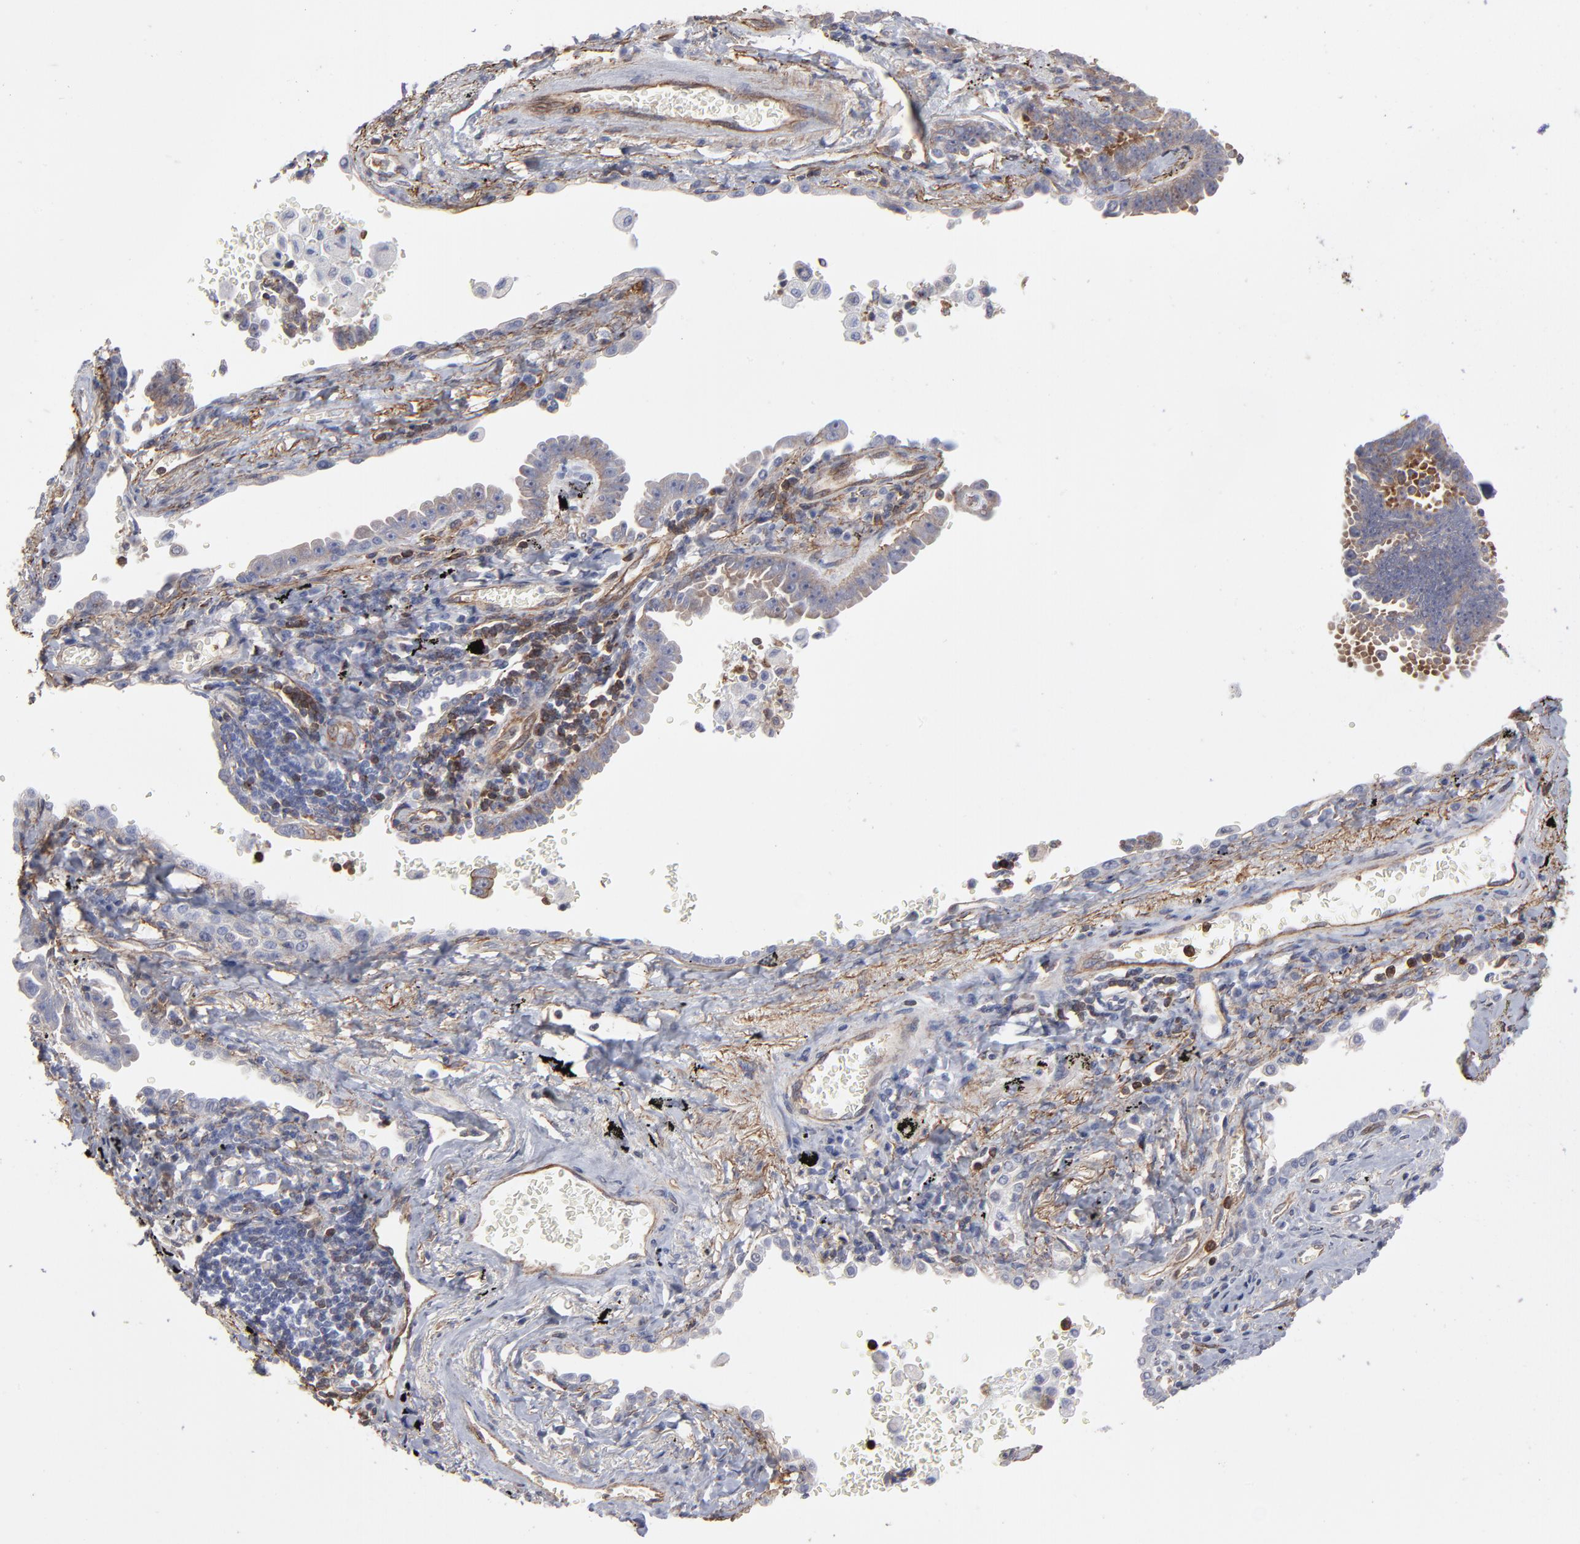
{"staining": {"intensity": "negative", "quantity": "none", "location": "none"}, "tissue": "lung cancer", "cell_type": "Tumor cells", "image_type": "cancer", "snomed": [{"axis": "morphology", "description": "Adenocarcinoma, NOS"}, {"axis": "topography", "description": "Lung"}], "caption": "Tumor cells are negative for protein expression in human lung cancer.", "gene": "PXN", "patient": {"sex": "female", "age": 64}}